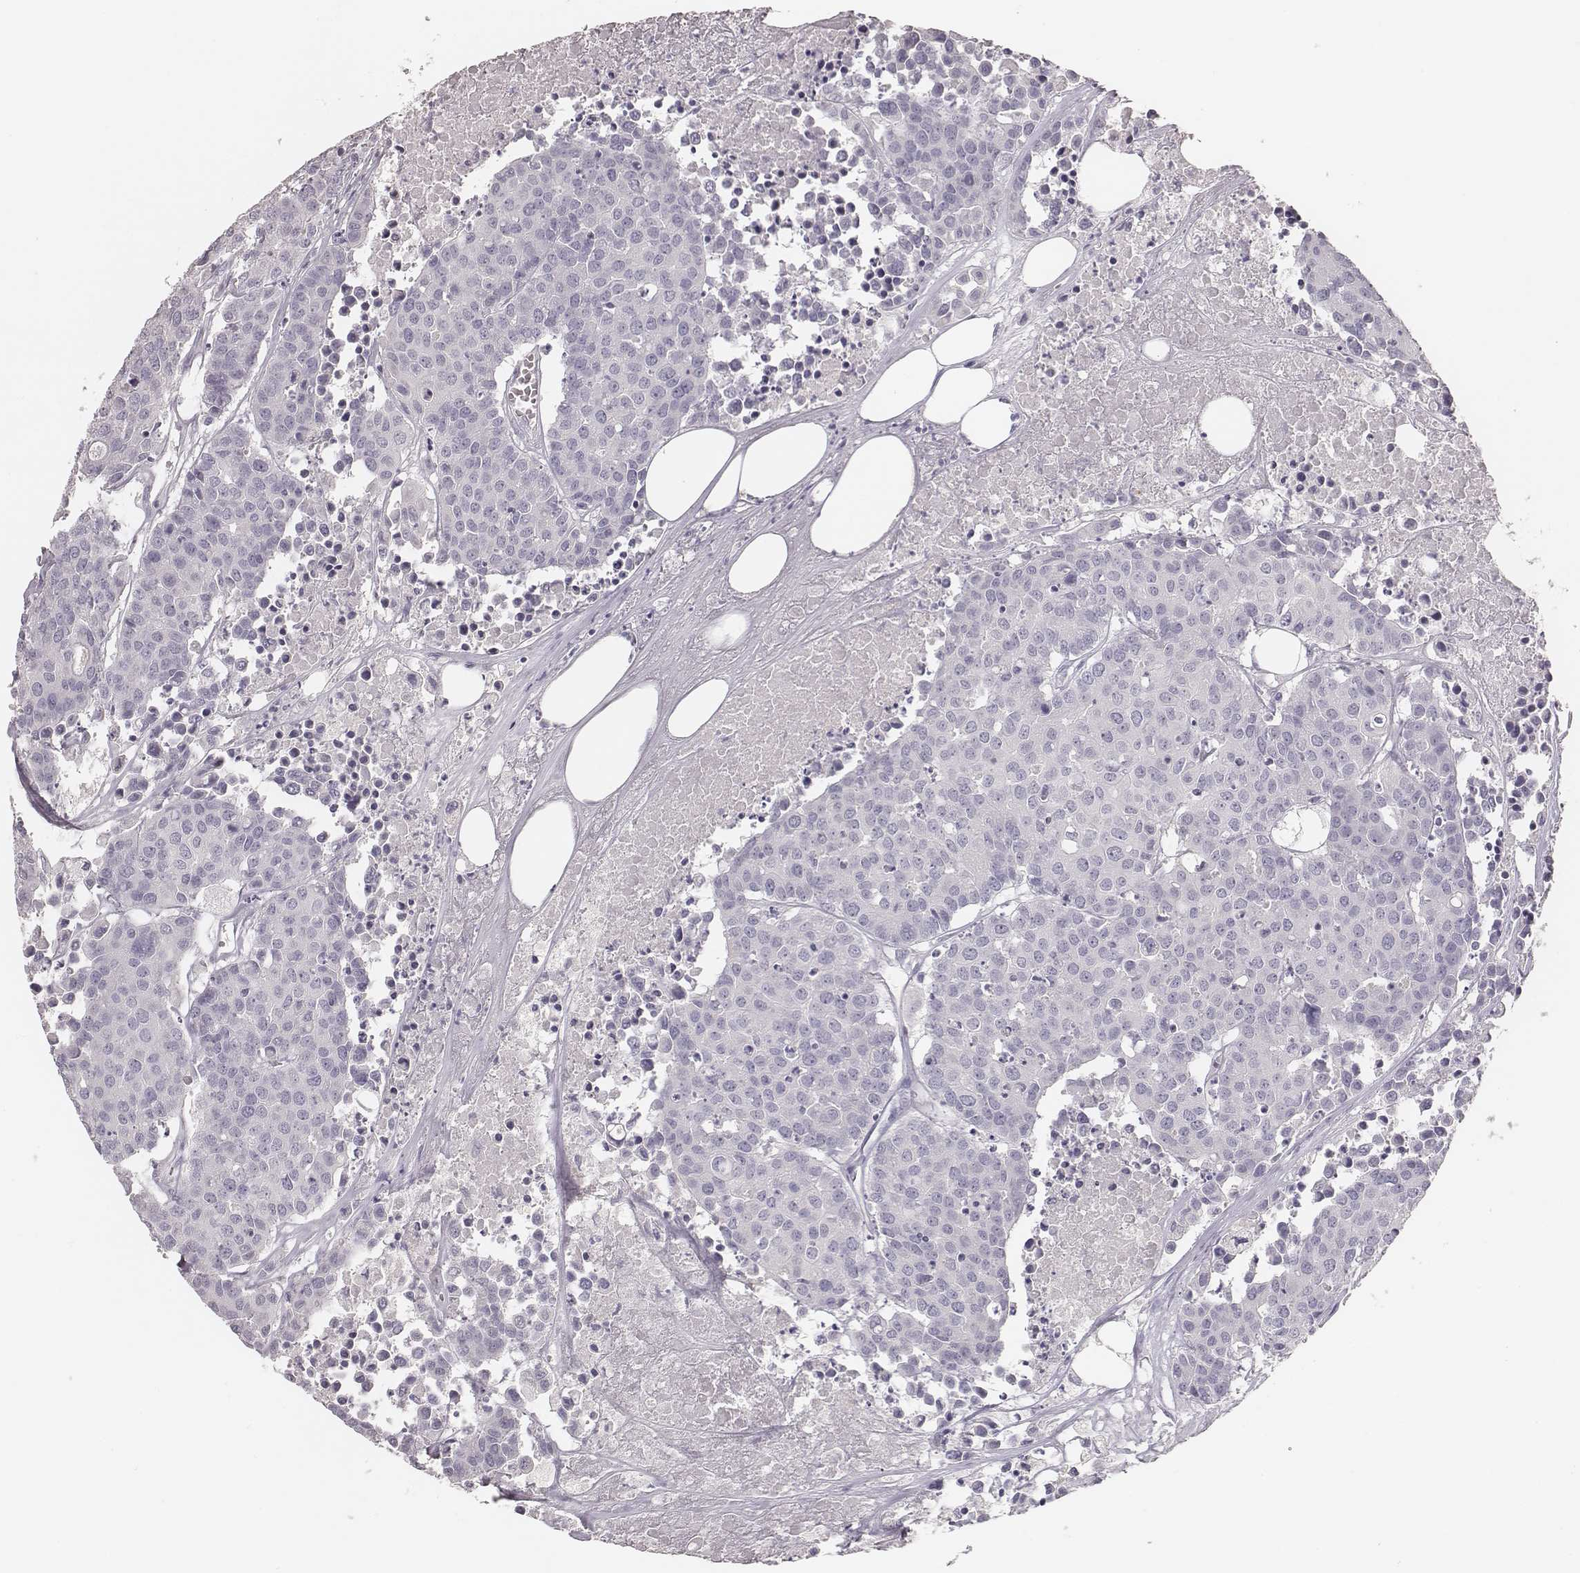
{"staining": {"intensity": "negative", "quantity": "none", "location": "none"}, "tissue": "carcinoid", "cell_type": "Tumor cells", "image_type": "cancer", "snomed": [{"axis": "morphology", "description": "Carcinoid, malignant, NOS"}, {"axis": "topography", "description": "Colon"}], "caption": "The micrograph demonstrates no significant expression in tumor cells of carcinoid.", "gene": "MYH6", "patient": {"sex": "male", "age": 81}}